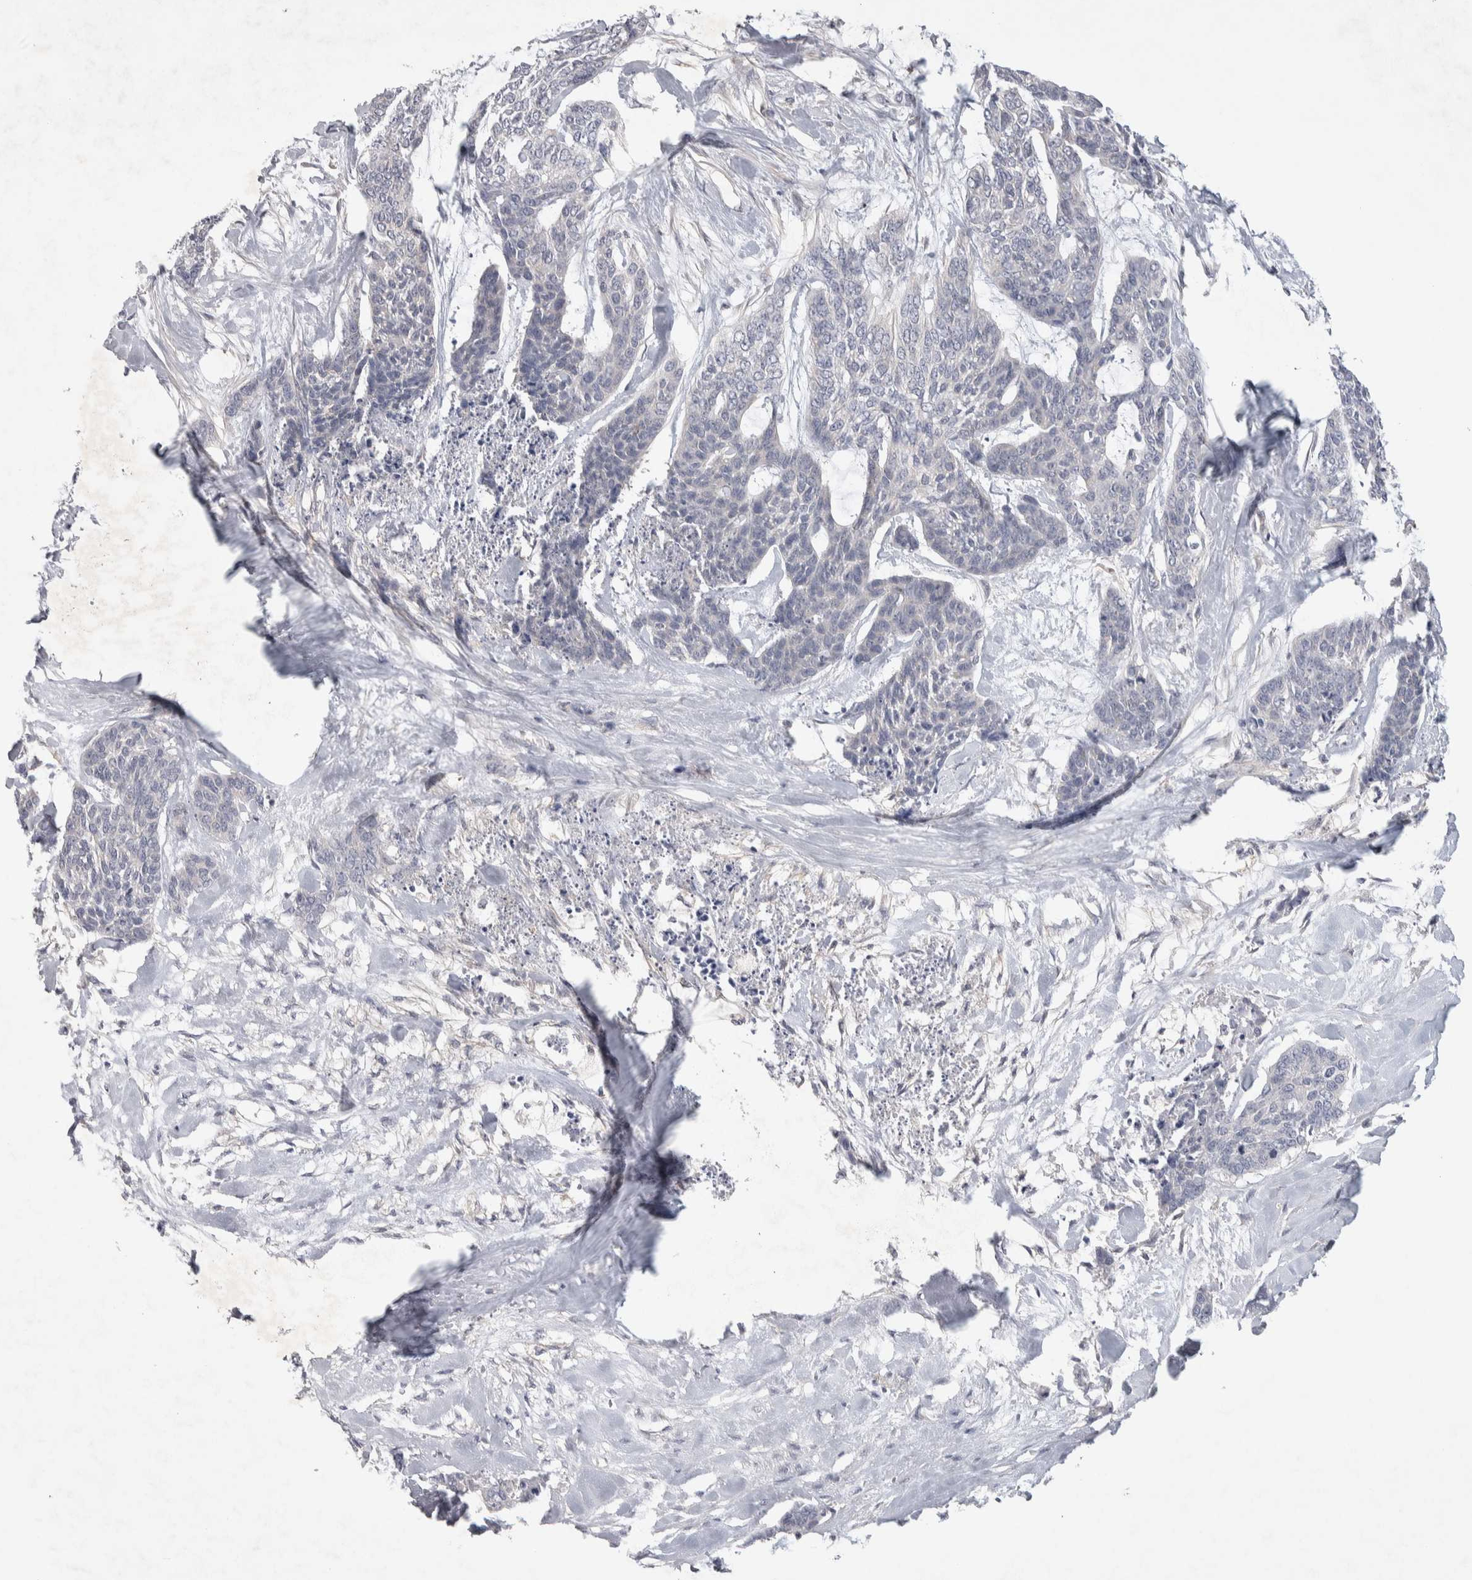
{"staining": {"intensity": "negative", "quantity": "none", "location": "none"}, "tissue": "skin cancer", "cell_type": "Tumor cells", "image_type": "cancer", "snomed": [{"axis": "morphology", "description": "Basal cell carcinoma"}, {"axis": "topography", "description": "Skin"}], "caption": "Immunohistochemistry of skin cancer displays no staining in tumor cells.", "gene": "NFKB2", "patient": {"sex": "female", "age": 64}}